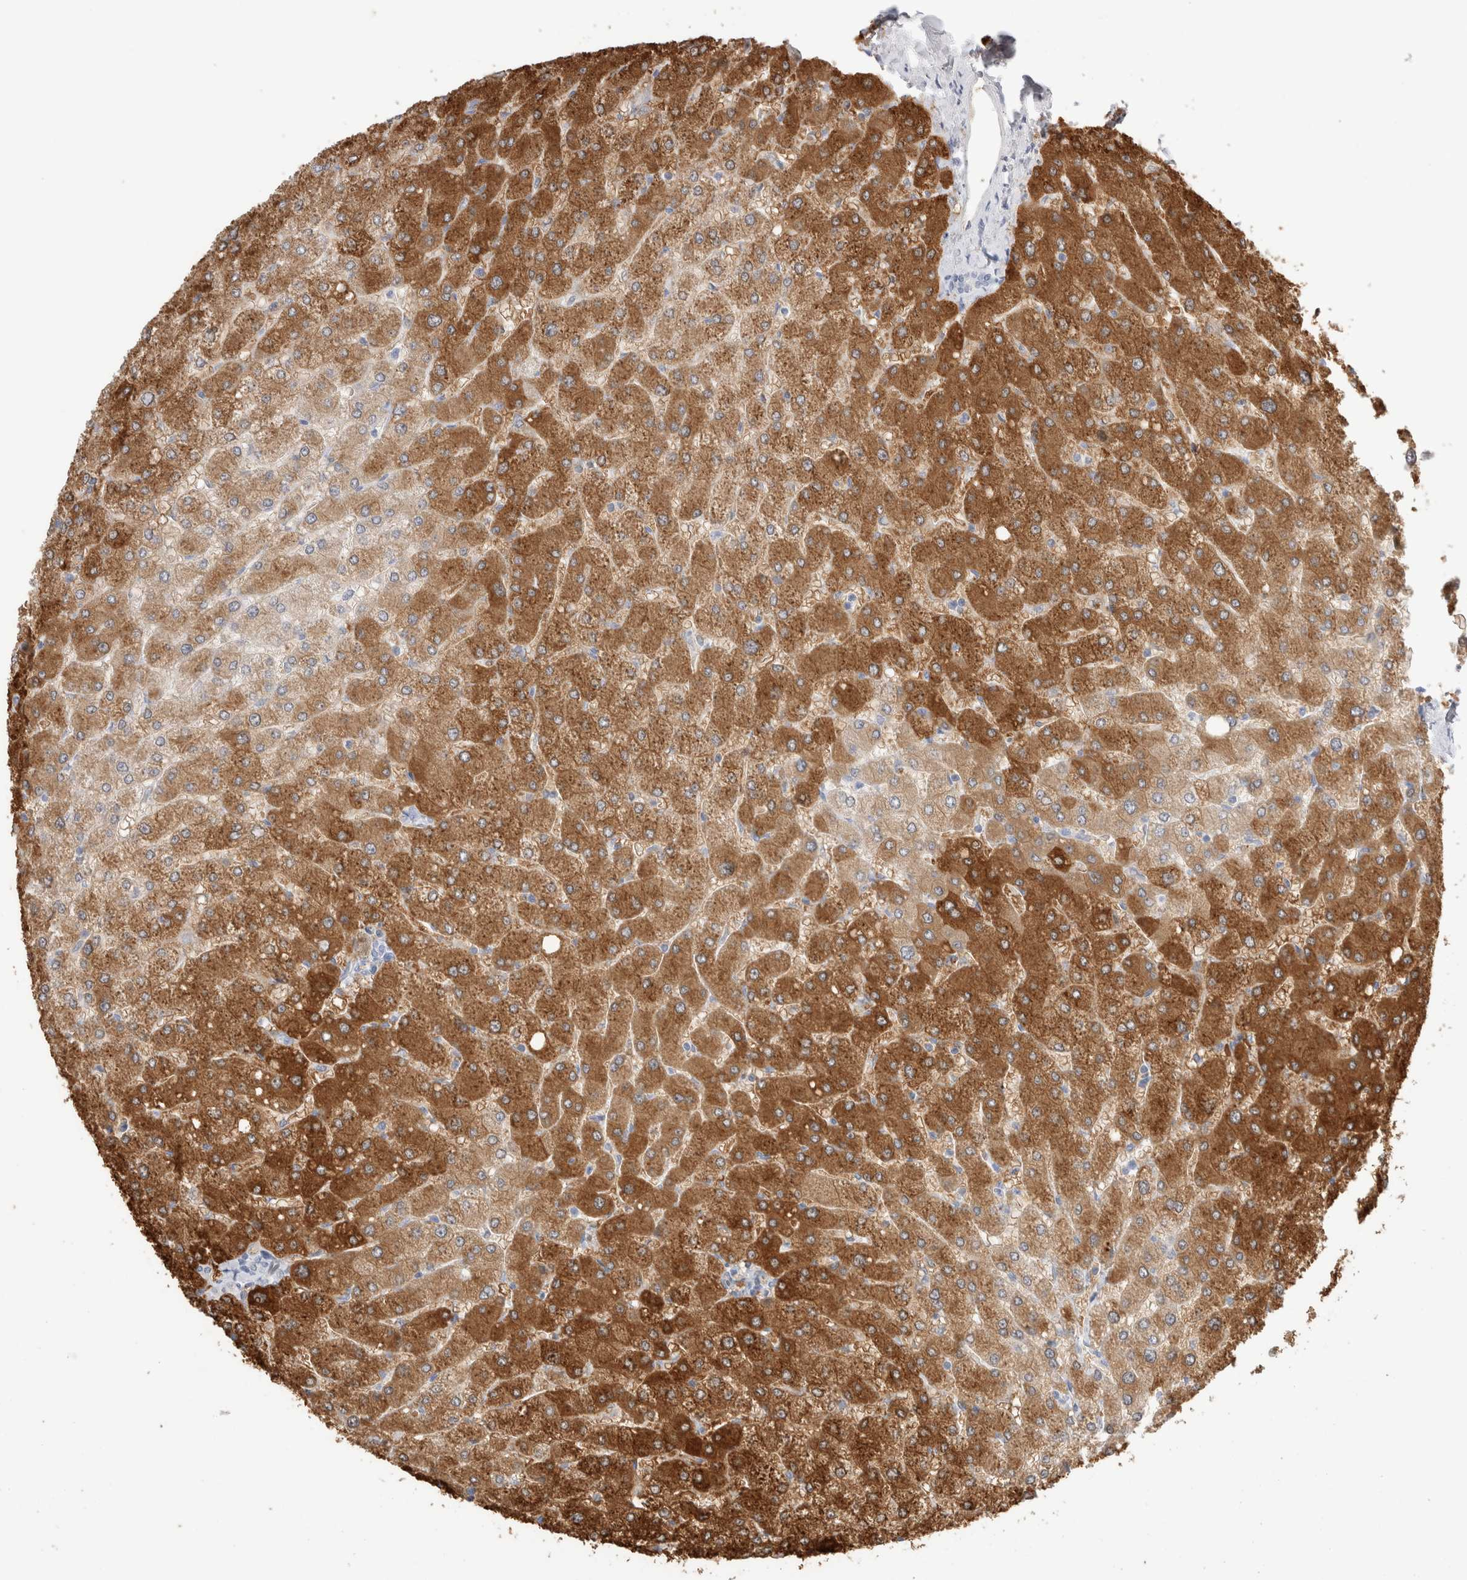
{"staining": {"intensity": "weak", "quantity": ">75%", "location": "cytoplasmic/membranous"}, "tissue": "liver", "cell_type": "Cholangiocytes", "image_type": "normal", "snomed": [{"axis": "morphology", "description": "Normal tissue, NOS"}, {"axis": "topography", "description": "Liver"}], "caption": "DAB (3,3'-diaminobenzidine) immunohistochemical staining of unremarkable liver reveals weak cytoplasmic/membranous protein positivity in approximately >75% of cholangiocytes.", "gene": "NAPEPLD", "patient": {"sex": "male", "age": 55}}